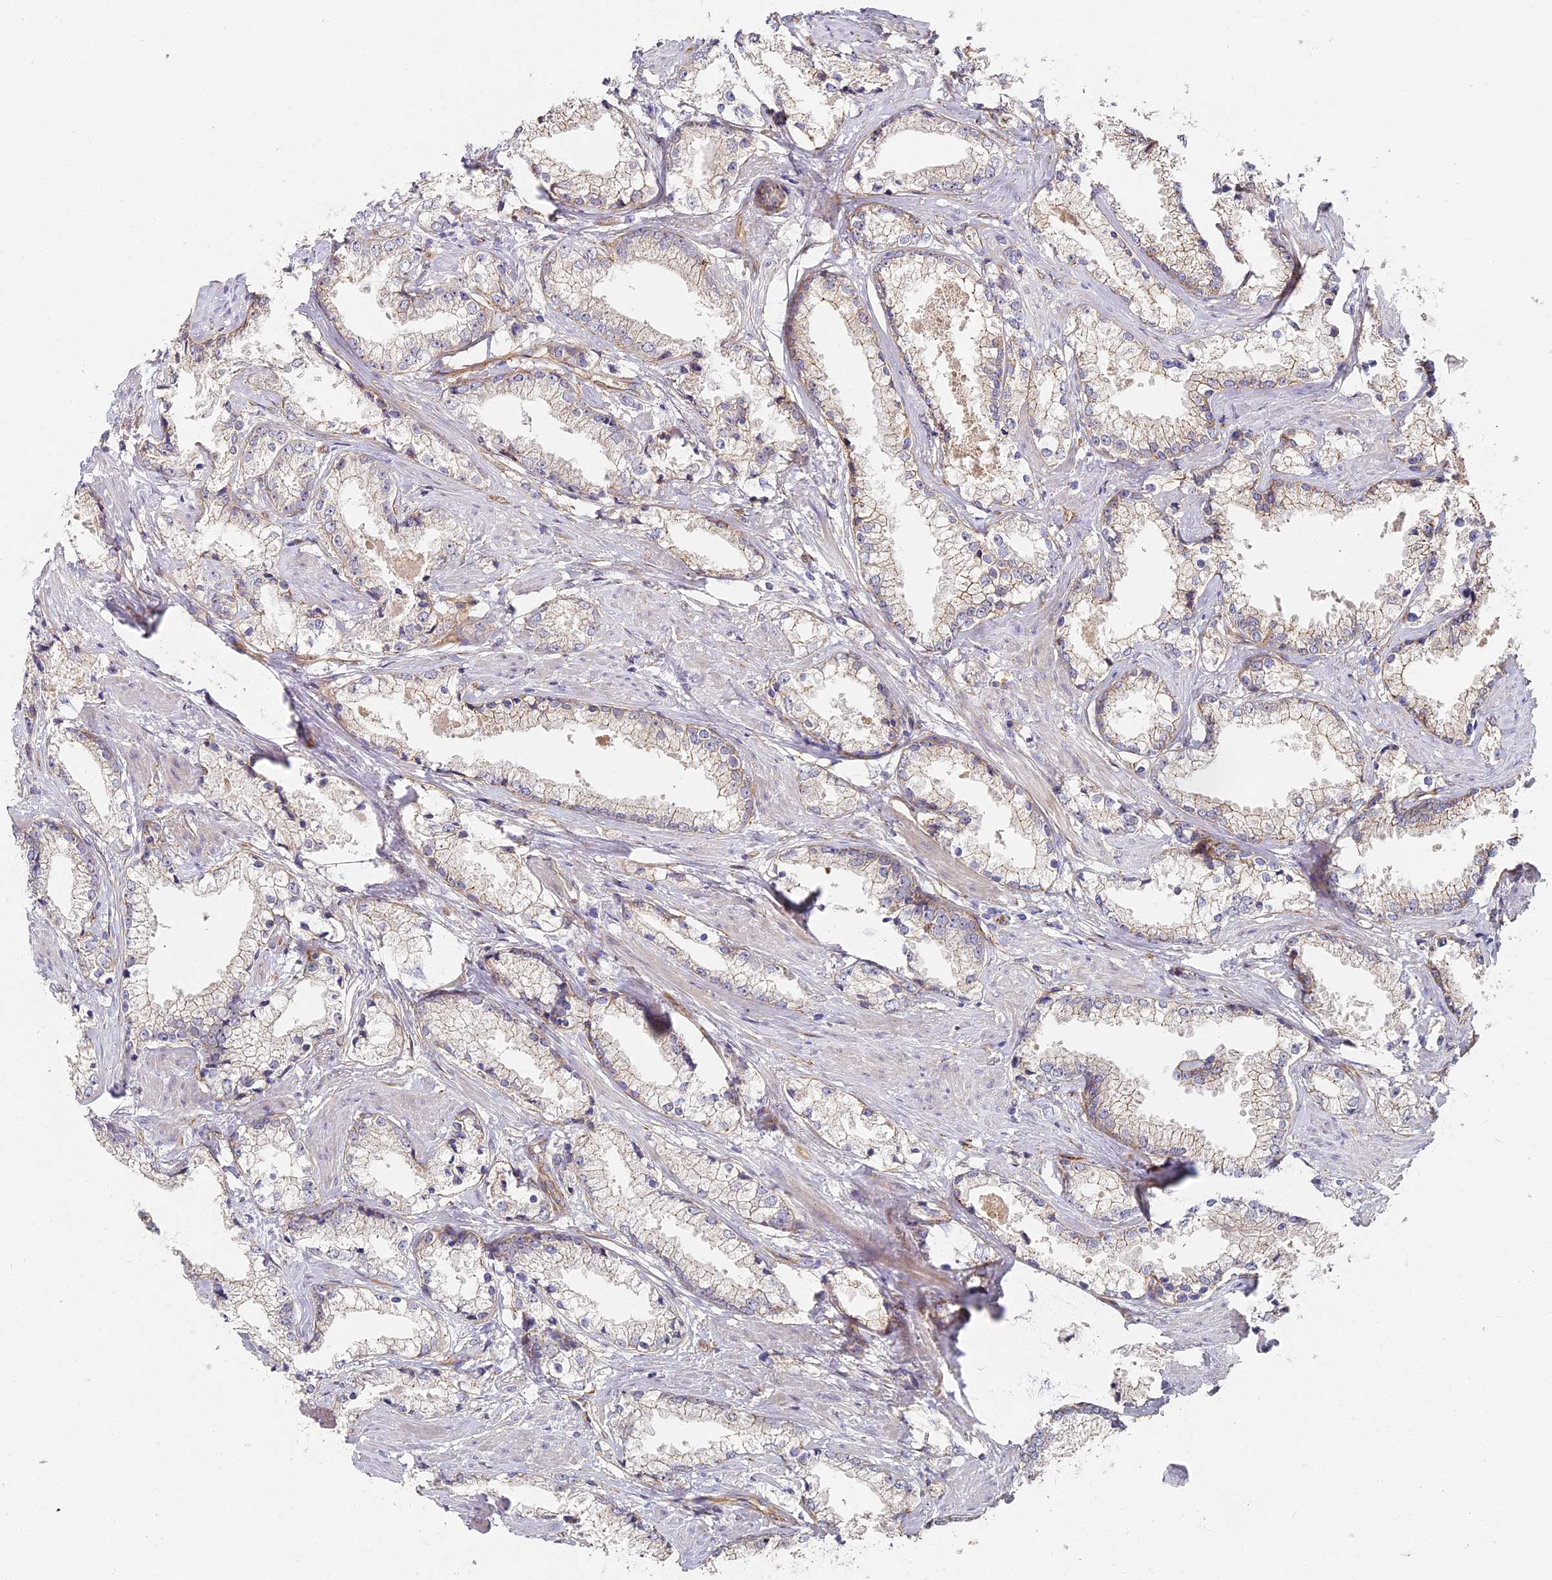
{"staining": {"intensity": "weak", "quantity": "<25%", "location": "cytoplasmic/membranous"}, "tissue": "prostate cancer", "cell_type": "Tumor cells", "image_type": "cancer", "snomed": [{"axis": "morphology", "description": "Adenocarcinoma, High grade"}, {"axis": "topography", "description": "Prostate"}], "caption": "Immunohistochemical staining of human high-grade adenocarcinoma (prostate) reveals no significant expression in tumor cells.", "gene": "CCDC30", "patient": {"sex": "male", "age": 66}}